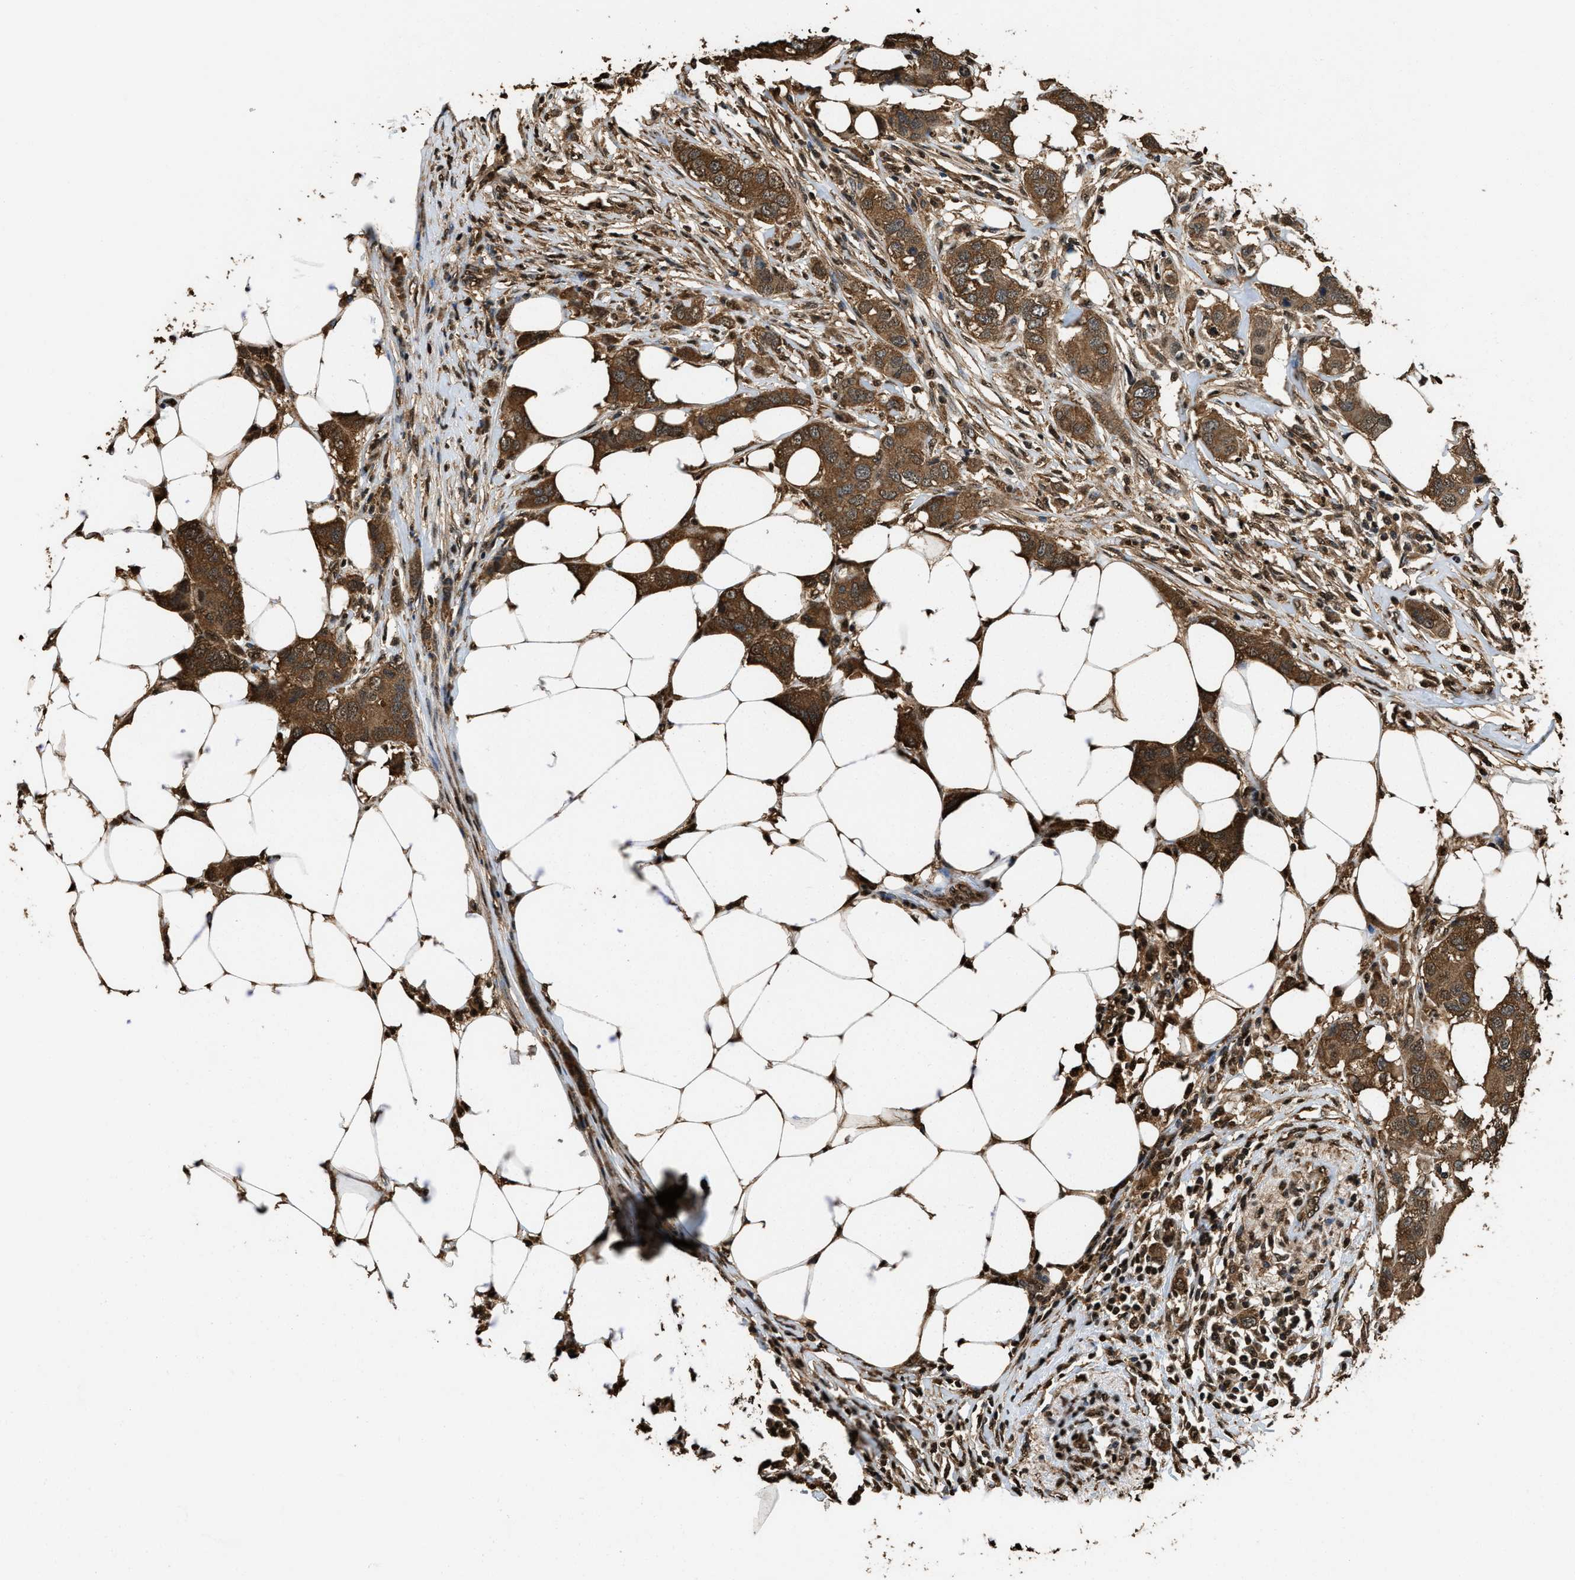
{"staining": {"intensity": "strong", "quantity": ">75%", "location": "cytoplasmic/membranous"}, "tissue": "breast cancer", "cell_type": "Tumor cells", "image_type": "cancer", "snomed": [{"axis": "morphology", "description": "Duct carcinoma"}, {"axis": "topography", "description": "Breast"}], "caption": "DAB (3,3'-diaminobenzidine) immunohistochemical staining of human breast invasive ductal carcinoma demonstrates strong cytoplasmic/membranous protein staining in approximately >75% of tumor cells.", "gene": "GAPDH", "patient": {"sex": "female", "age": 50}}